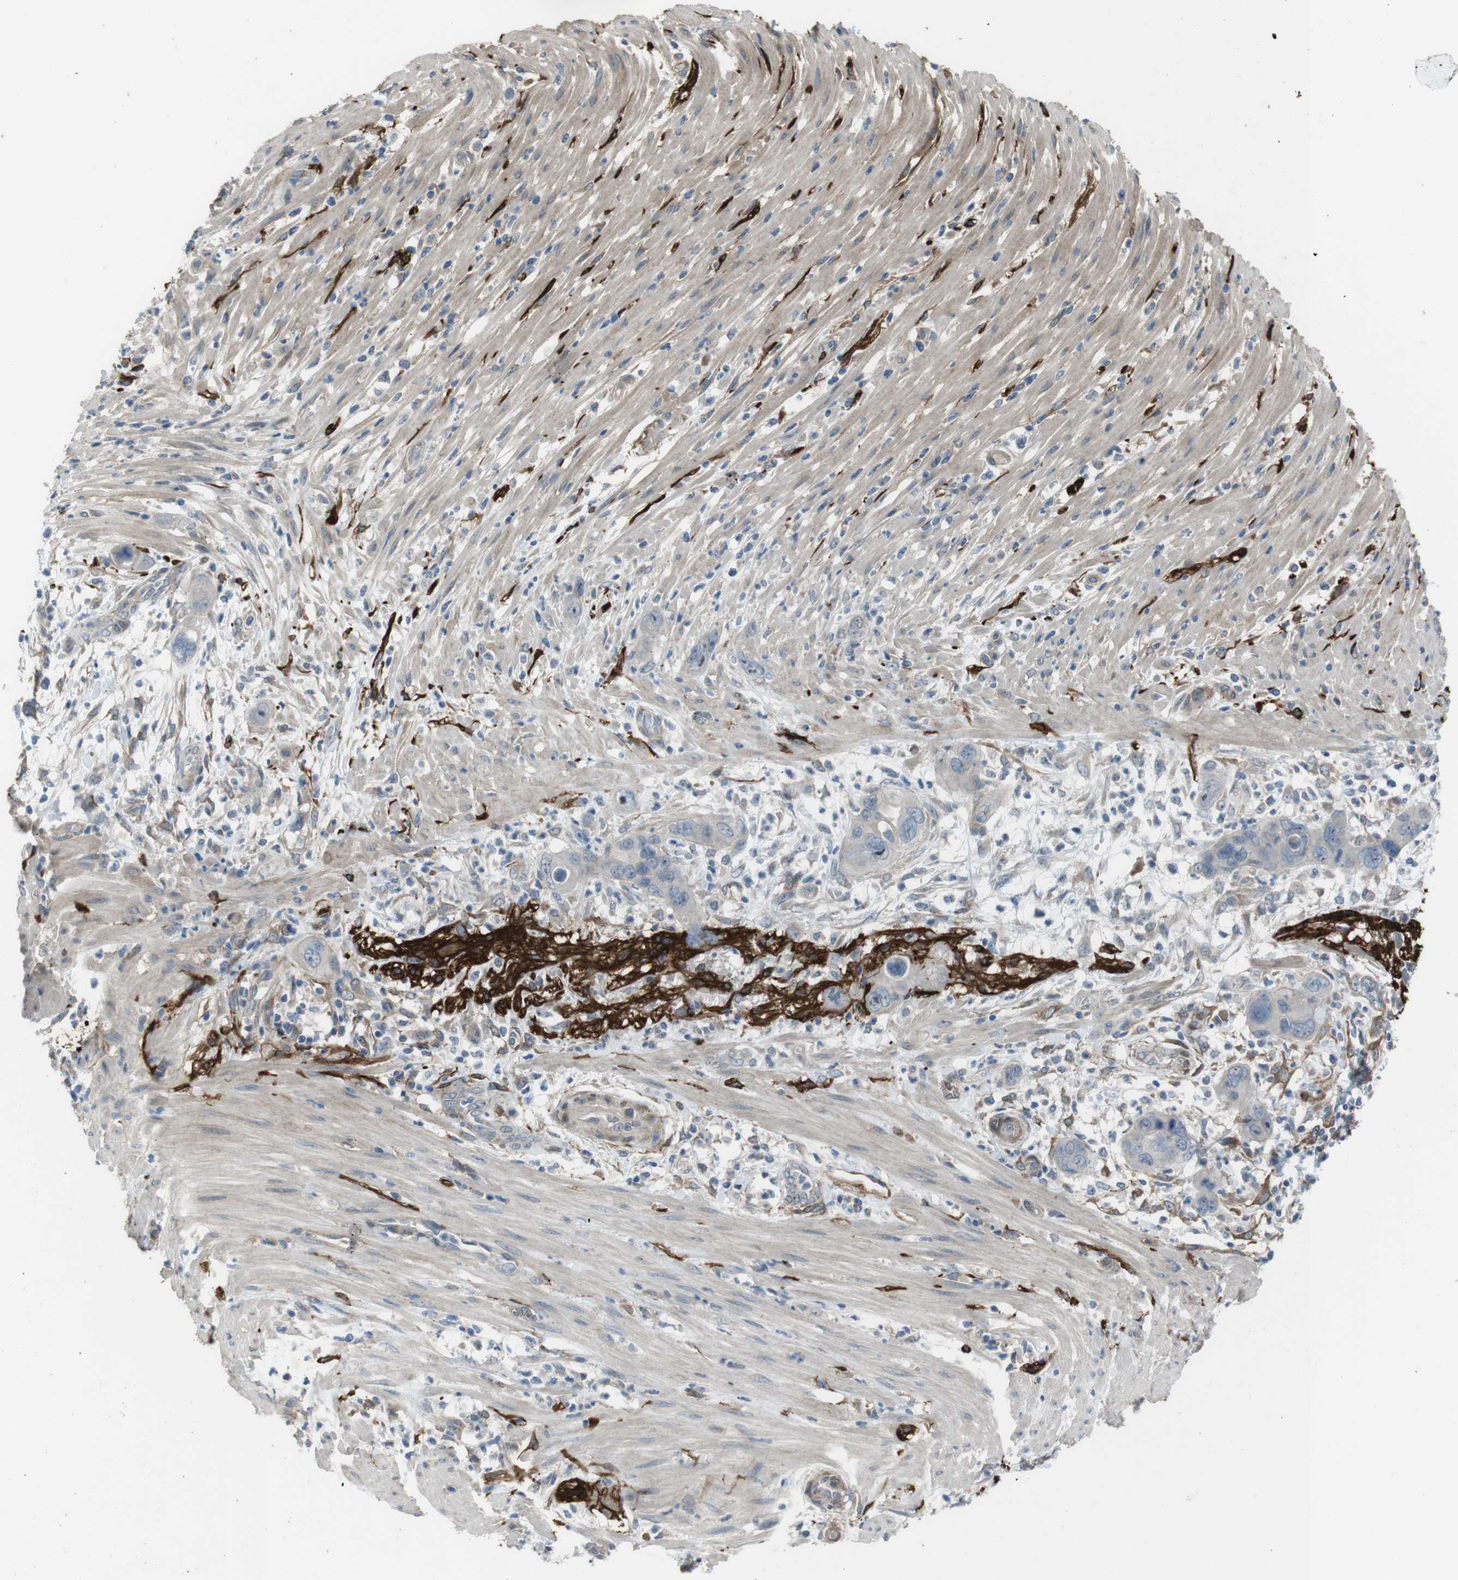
{"staining": {"intensity": "negative", "quantity": "none", "location": "none"}, "tissue": "pancreatic cancer", "cell_type": "Tumor cells", "image_type": "cancer", "snomed": [{"axis": "morphology", "description": "Adenocarcinoma, NOS"}, {"axis": "topography", "description": "Pancreas"}], "caption": "DAB (3,3'-diaminobenzidine) immunohistochemical staining of human pancreatic cancer reveals no significant positivity in tumor cells.", "gene": "ANK2", "patient": {"sex": "female", "age": 71}}